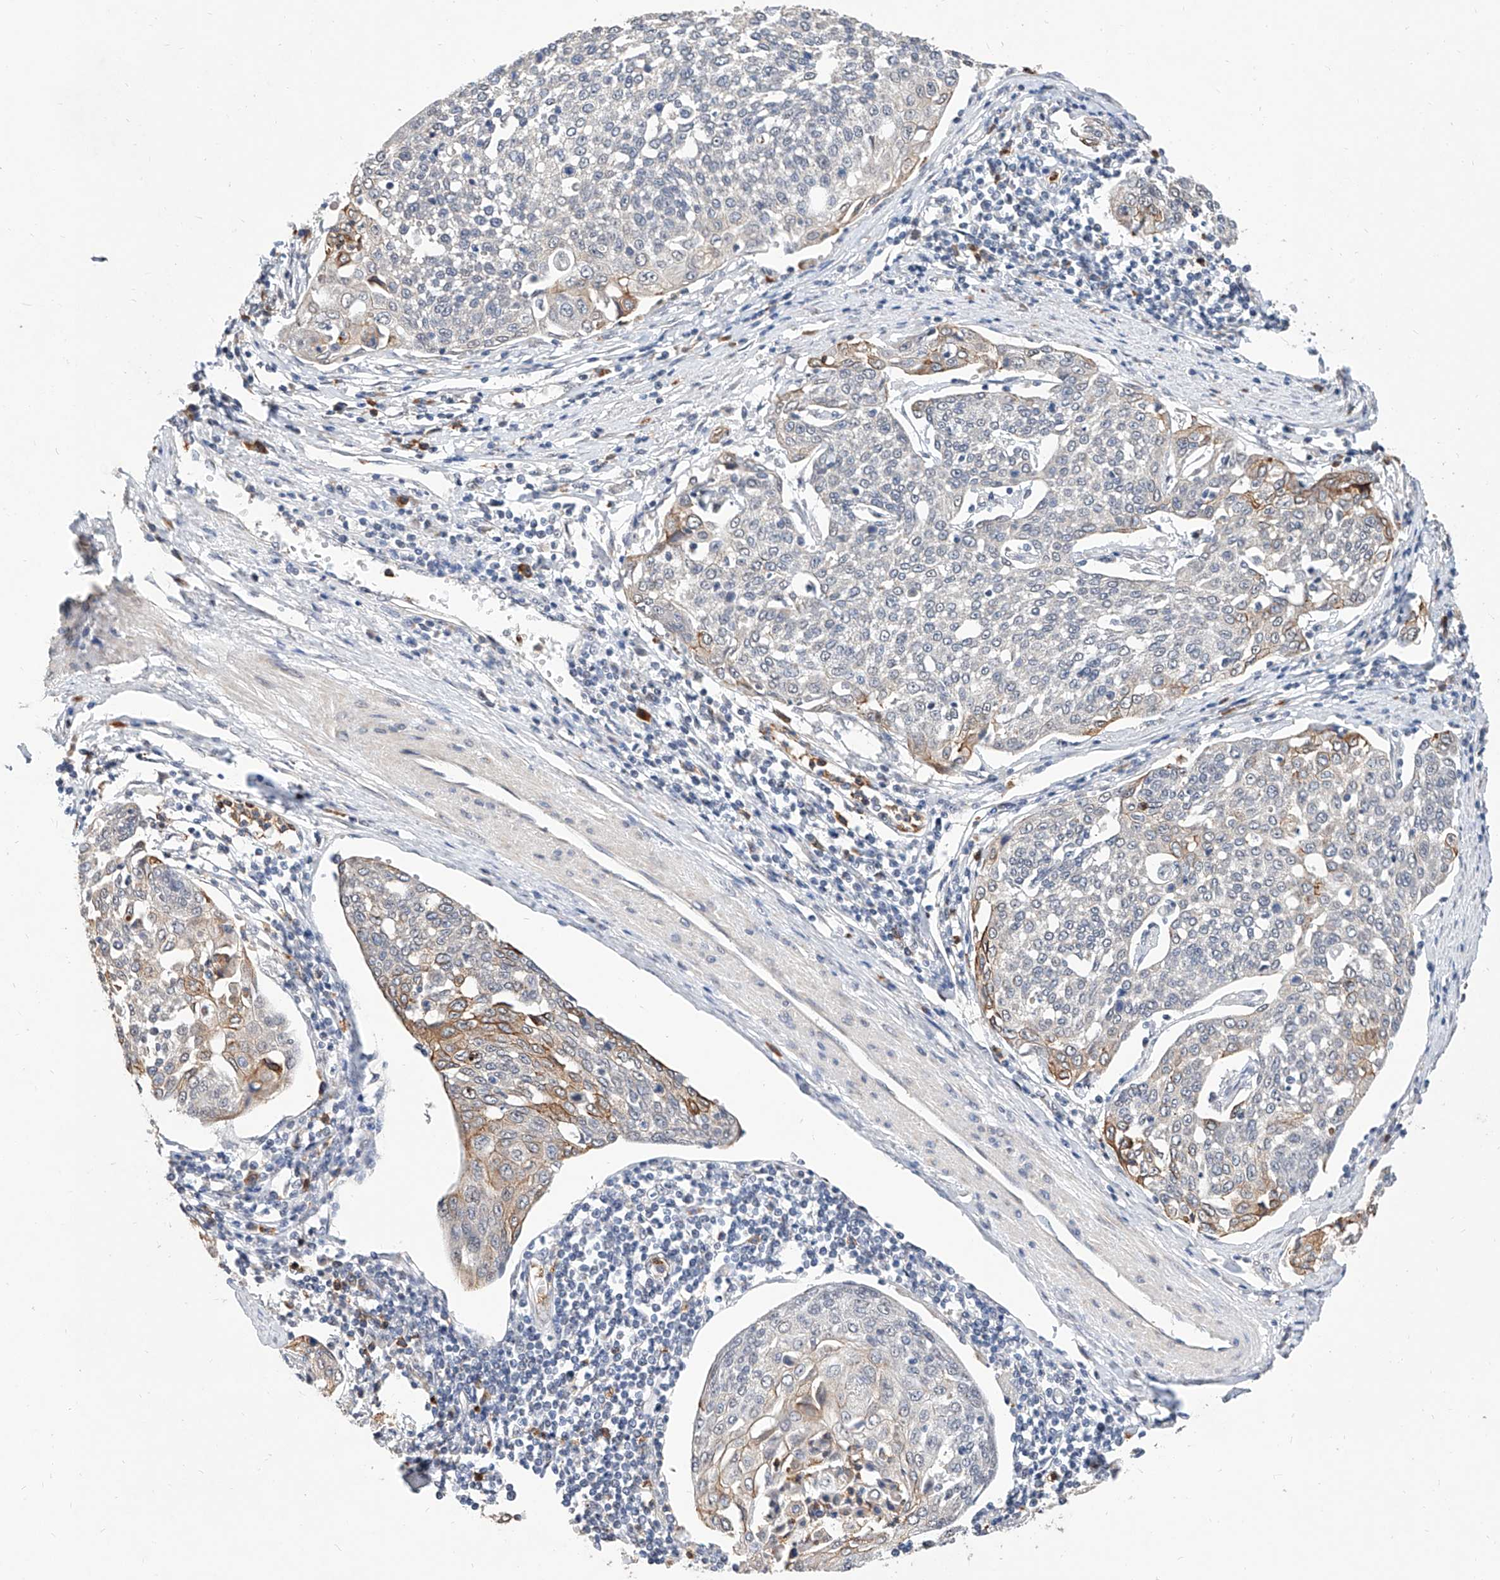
{"staining": {"intensity": "moderate", "quantity": "<25%", "location": "cytoplasmic/membranous"}, "tissue": "cervical cancer", "cell_type": "Tumor cells", "image_type": "cancer", "snomed": [{"axis": "morphology", "description": "Squamous cell carcinoma, NOS"}, {"axis": "topography", "description": "Cervix"}], "caption": "Immunohistochemistry (DAB) staining of squamous cell carcinoma (cervical) shows moderate cytoplasmic/membranous protein expression in approximately <25% of tumor cells.", "gene": "MFSD4B", "patient": {"sex": "female", "age": 34}}